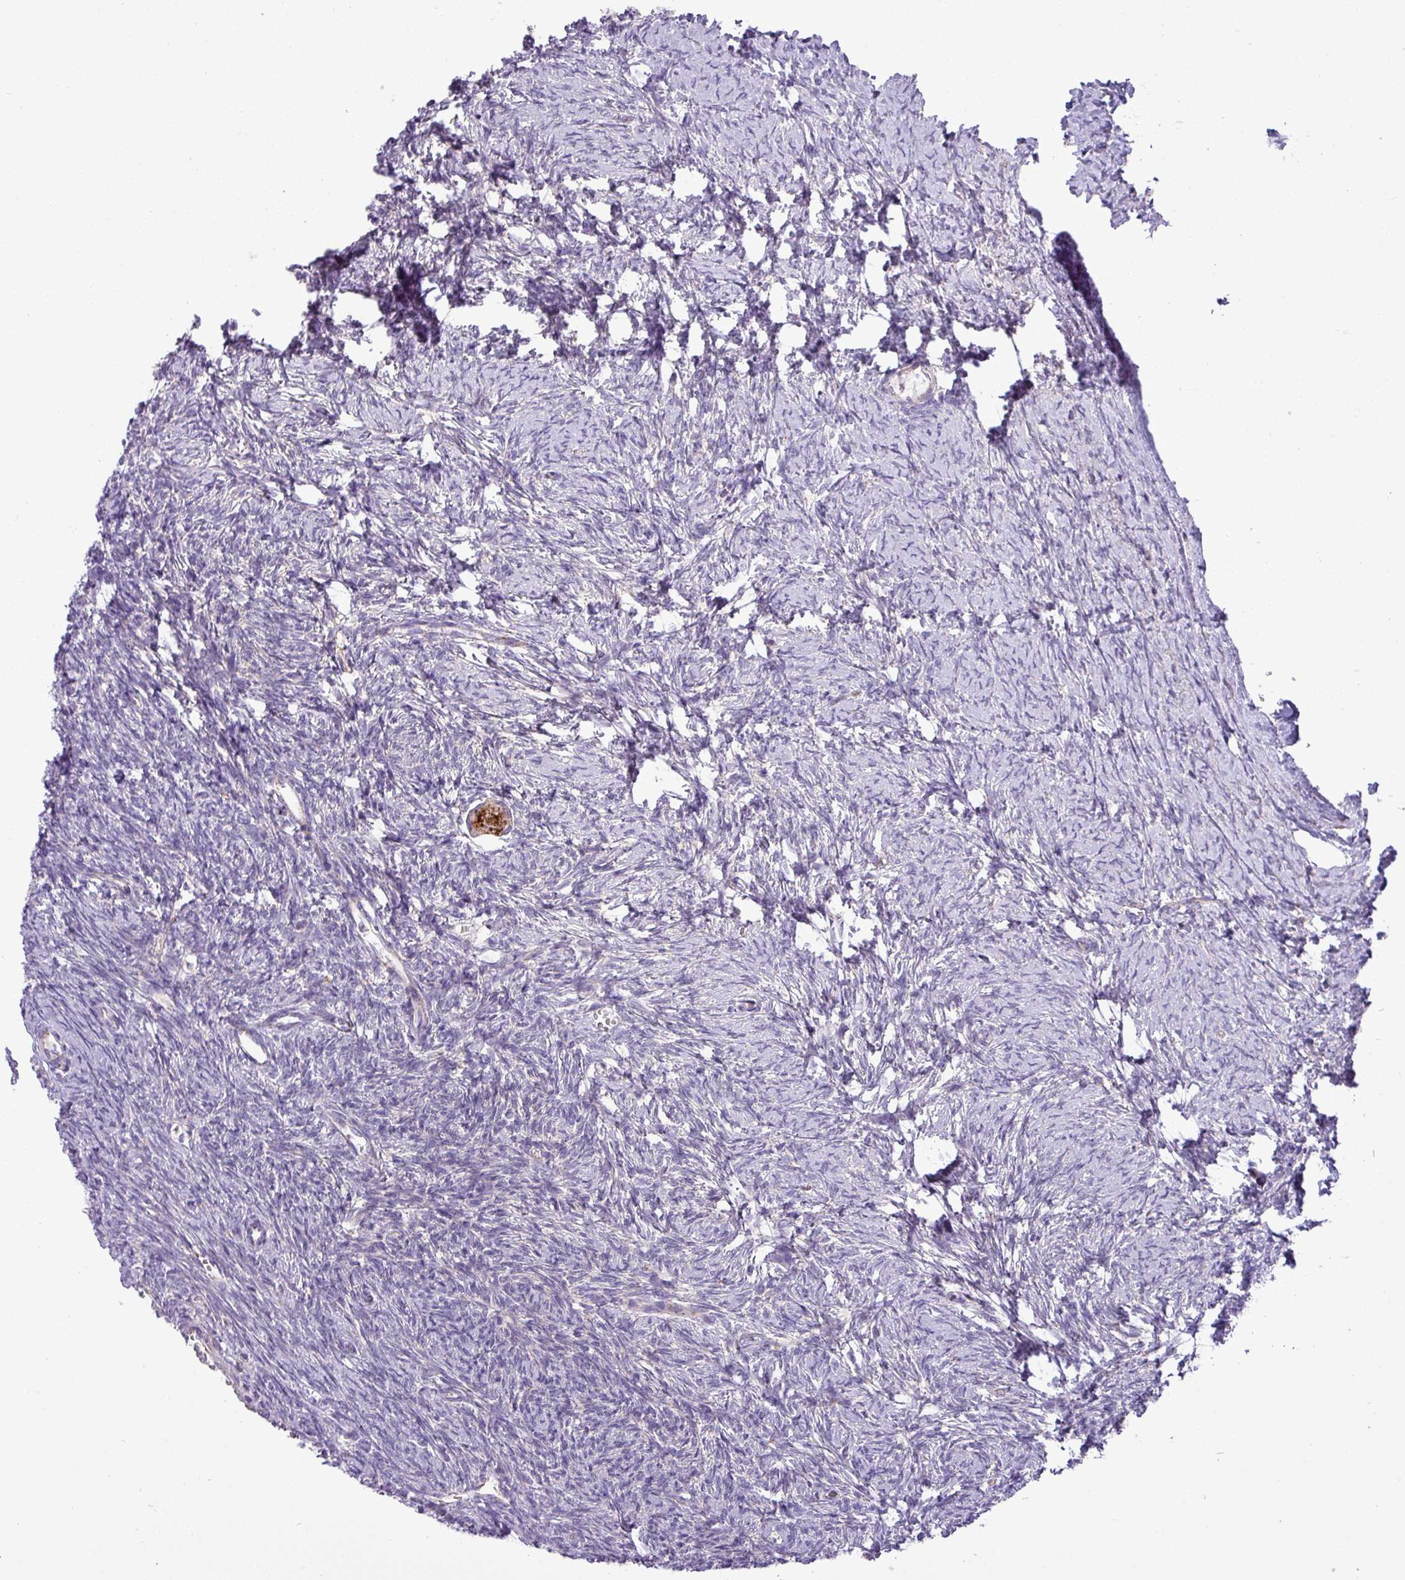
{"staining": {"intensity": "strong", "quantity": ">75%", "location": "cytoplasmic/membranous"}, "tissue": "ovary", "cell_type": "Follicle cells", "image_type": "normal", "snomed": [{"axis": "morphology", "description": "Normal tissue, NOS"}, {"axis": "topography", "description": "Ovary"}], "caption": "Immunohistochemistry (IHC) photomicrograph of unremarkable ovary stained for a protein (brown), which displays high levels of strong cytoplasmic/membranous positivity in approximately >75% of follicle cells.", "gene": "ZNF81", "patient": {"sex": "female", "age": 39}}